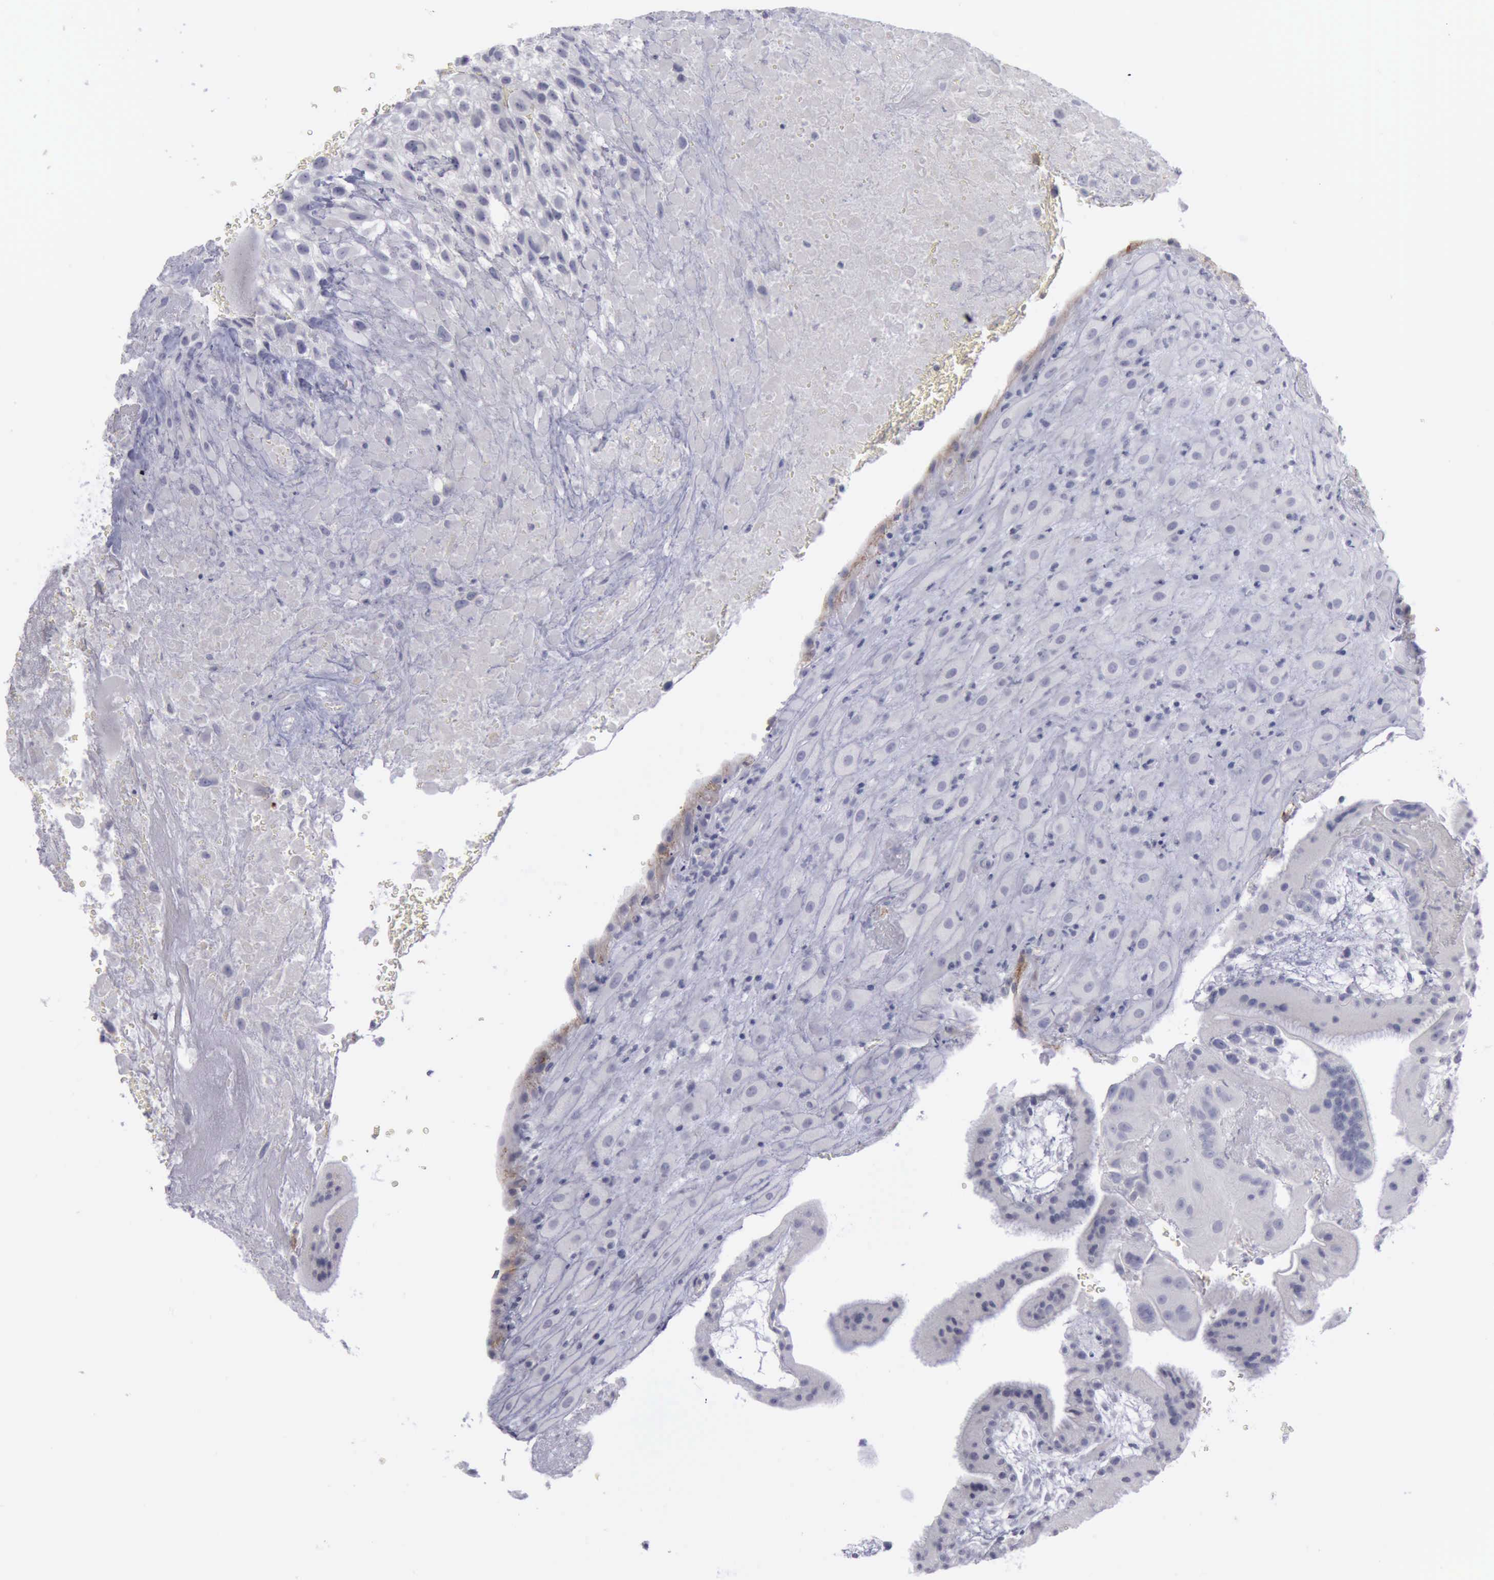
{"staining": {"intensity": "negative", "quantity": "none", "location": "none"}, "tissue": "placenta", "cell_type": "Decidual cells", "image_type": "normal", "snomed": [{"axis": "morphology", "description": "Normal tissue, NOS"}, {"axis": "topography", "description": "Placenta"}], "caption": "An immunohistochemistry histopathology image of normal placenta is shown. There is no staining in decidual cells of placenta. Brightfield microscopy of immunohistochemistry stained with DAB (3,3'-diaminobenzidine) (brown) and hematoxylin (blue), captured at high magnification.", "gene": "CDH2", "patient": {"sex": "female", "age": 19}}